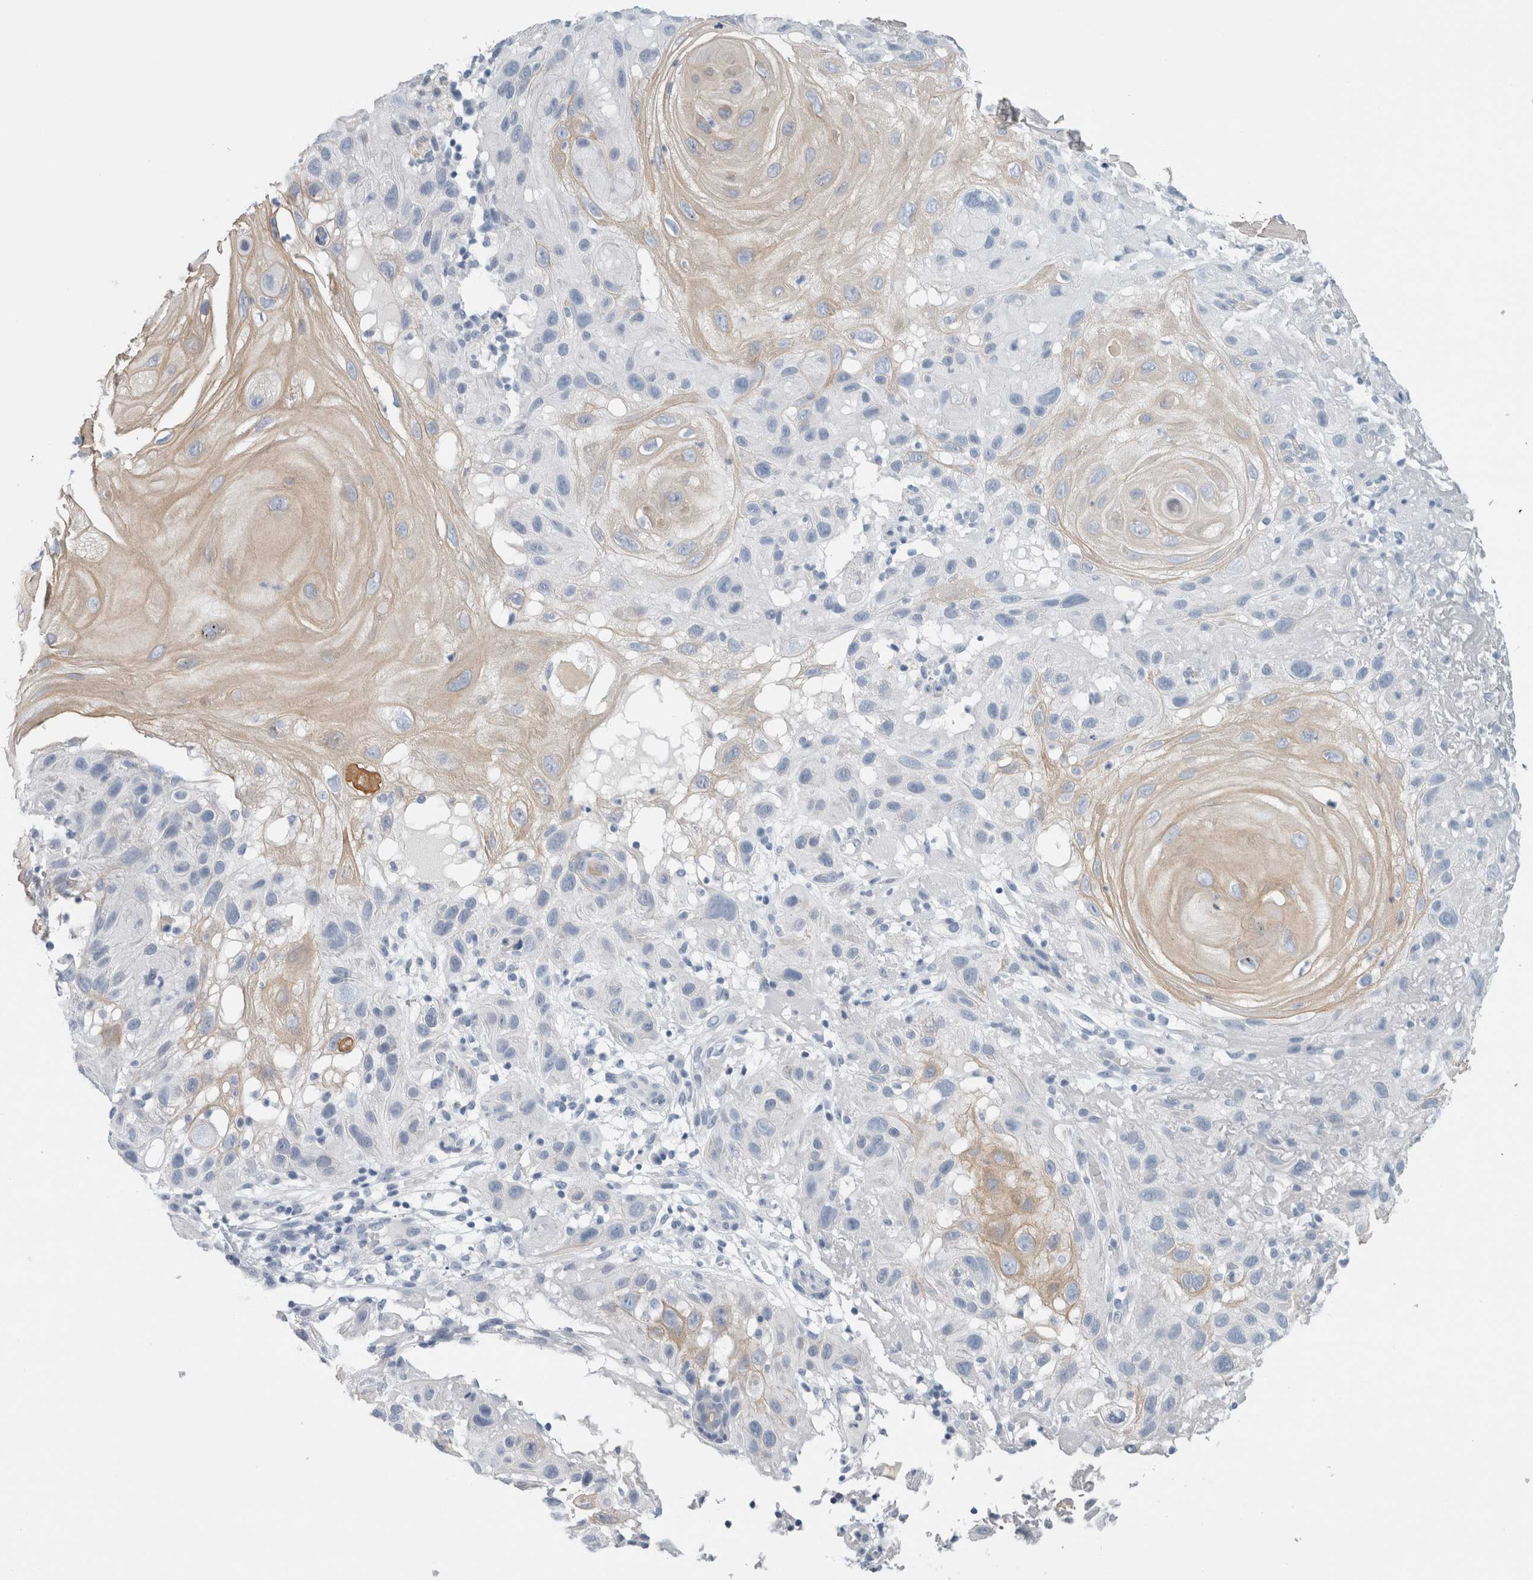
{"staining": {"intensity": "weak", "quantity": "<25%", "location": "cytoplasmic/membranous"}, "tissue": "skin cancer", "cell_type": "Tumor cells", "image_type": "cancer", "snomed": [{"axis": "morphology", "description": "Squamous cell carcinoma, NOS"}, {"axis": "topography", "description": "Skin"}], "caption": "High power microscopy photomicrograph of an immunohistochemistry (IHC) photomicrograph of skin cancer, revealing no significant positivity in tumor cells.", "gene": "RPH3AL", "patient": {"sex": "female", "age": 96}}